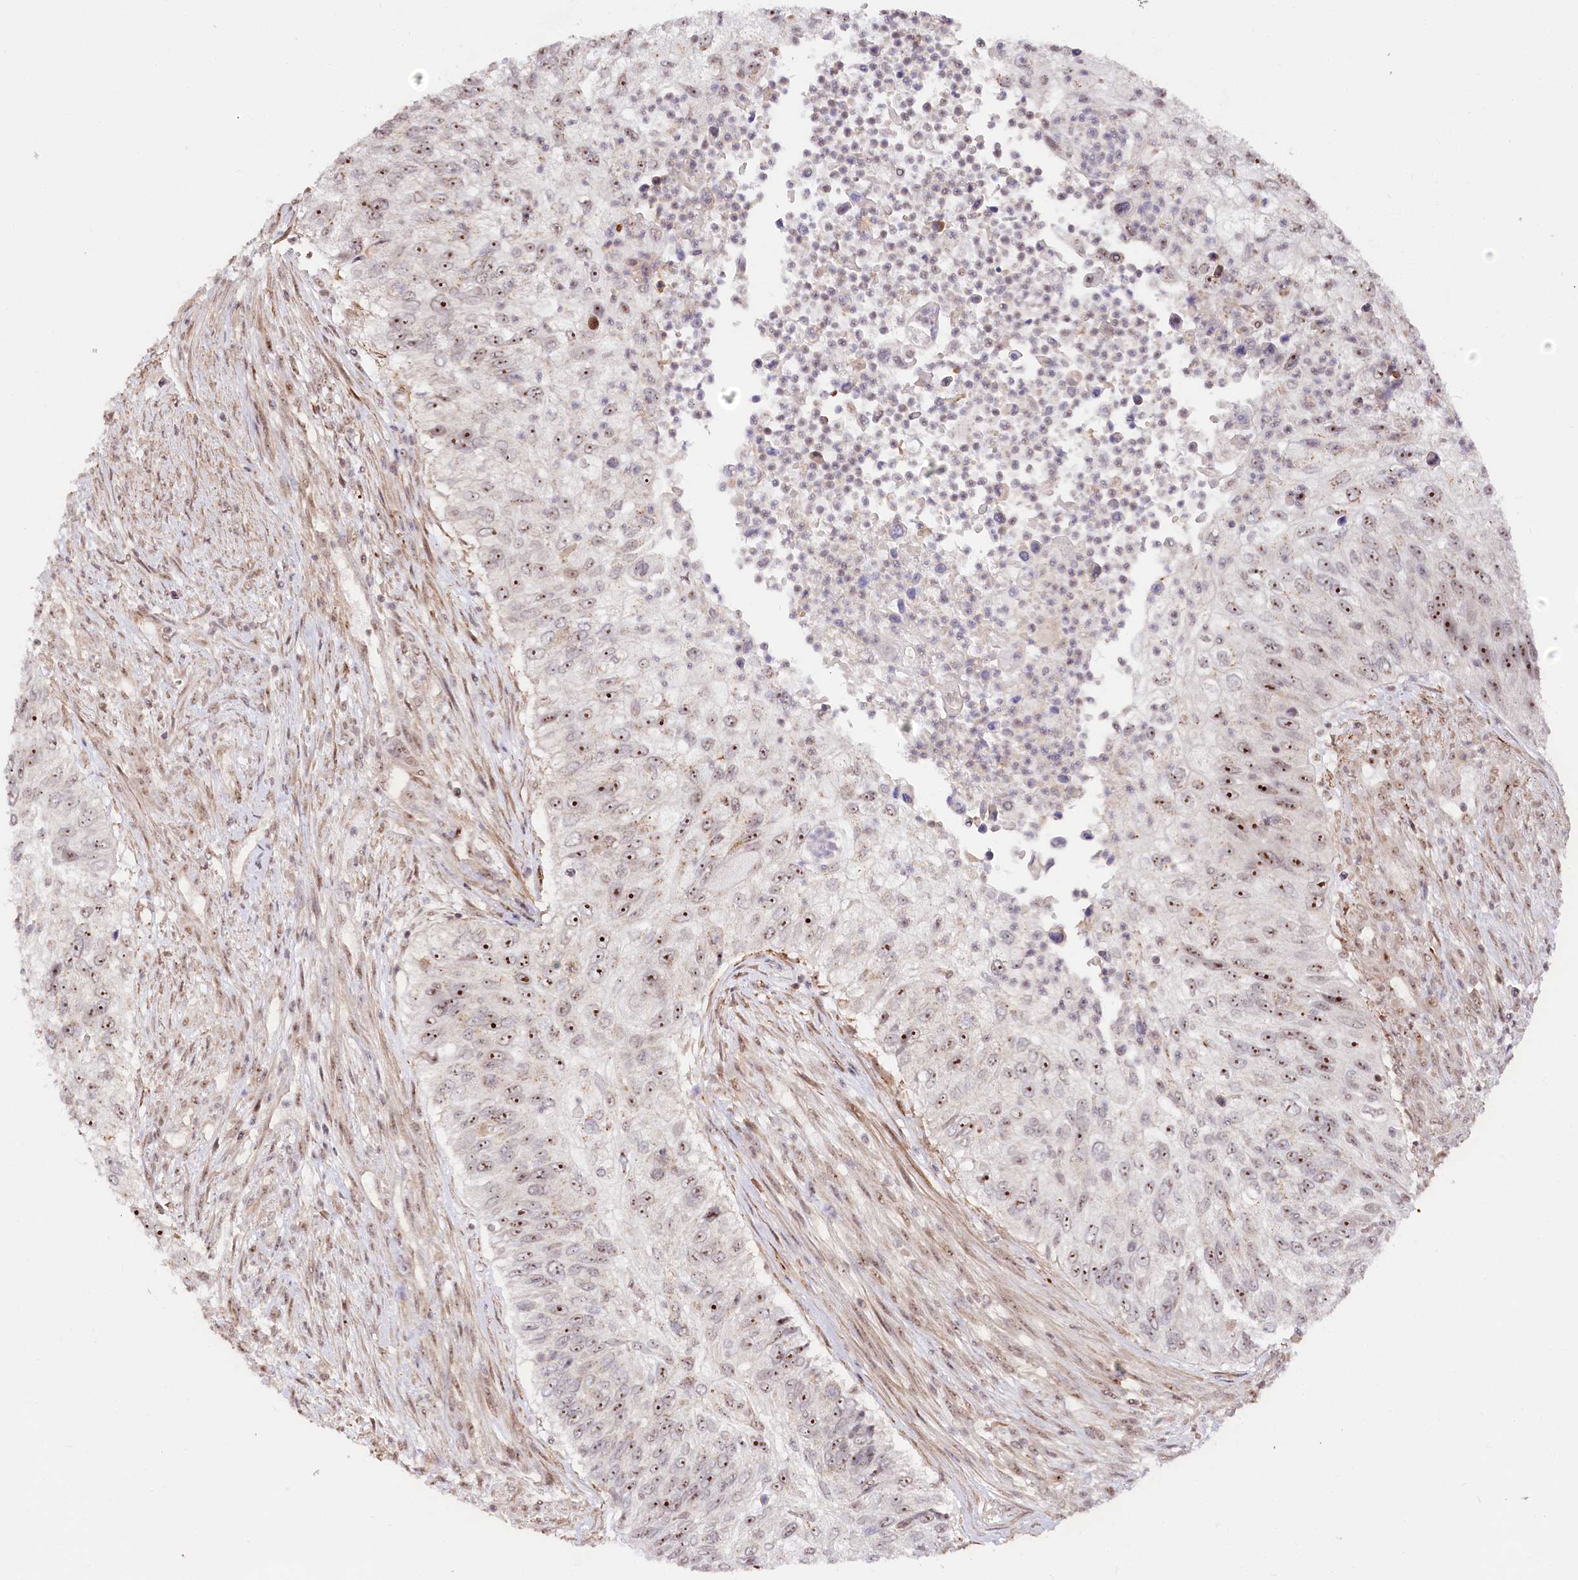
{"staining": {"intensity": "moderate", "quantity": ">75%", "location": "nuclear"}, "tissue": "urothelial cancer", "cell_type": "Tumor cells", "image_type": "cancer", "snomed": [{"axis": "morphology", "description": "Urothelial carcinoma, High grade"}, {"axis": "topography", "description": "Urinary bladder"}], "caption": "High-power microscopy captured an IHC micrograph of urothelial cancer, revealing moderate nuclear positivity in about >75% of tumor cells. (DAB (3,3'-diaminobenzidine) IHC with brightfield microscopy, high magnification).", "gene": "GNL3L", "patient": {"sex": "female", "age": 60}}